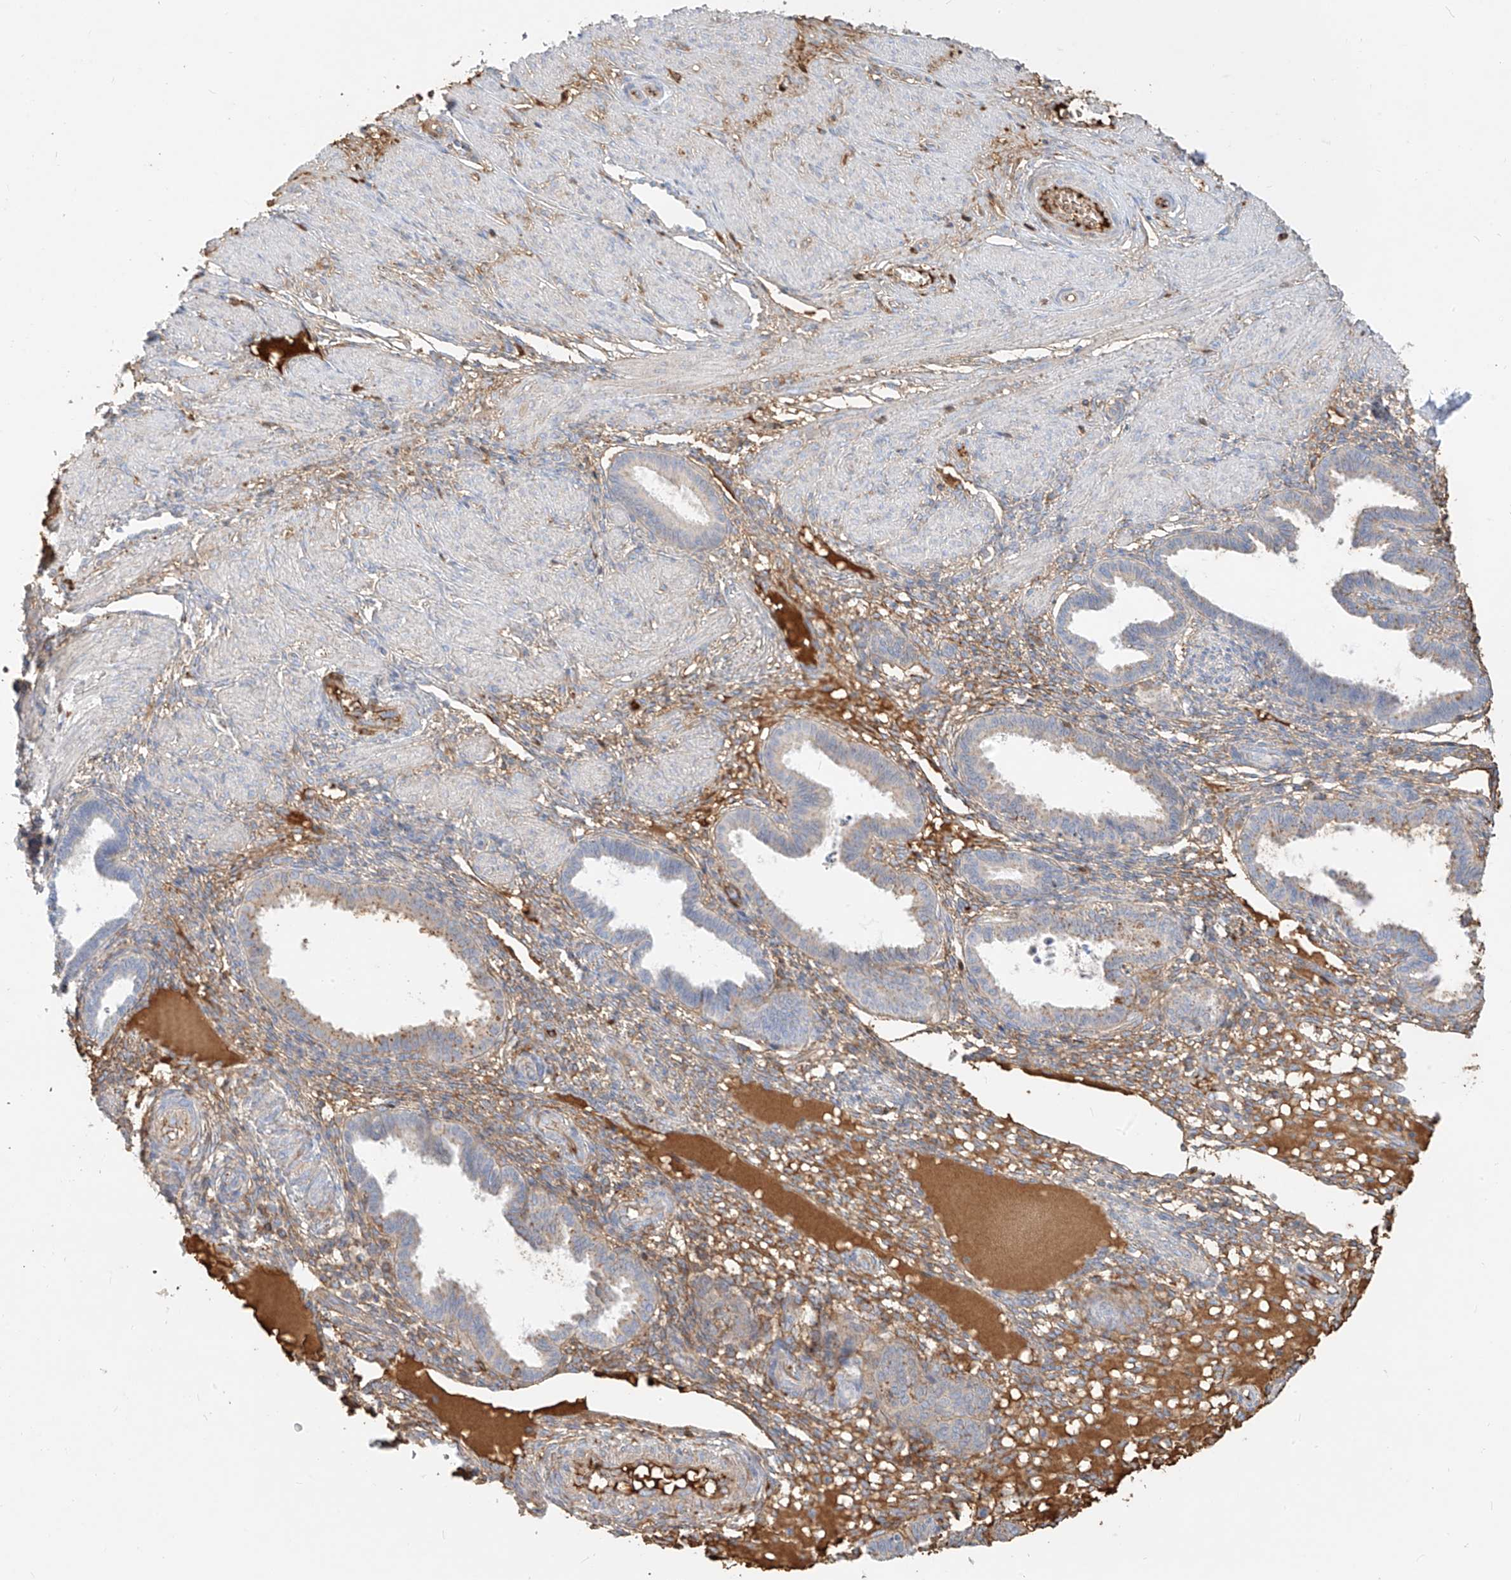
{"staining": {"intensity": "moderate", "quantity": "25%-75%", "location": "cytoplasmic/membranous"}, "tissue": "endometrium", "cell_type": "Cells in endometrial stroma", "image_type": "normal", "snomed": [{"axis": "morphology", "description": "Normal tissue, NOS"}, {"axis": "topography", "description": "Endometrium"}], "caption": "Moderate cytoplasmic/membranous protein staining is present in approximately 25%-75% of cells in endometrial stroma in endometrium.", "gene": "OCSTAMP", "patient": {"sex": "female", "age": 33}}